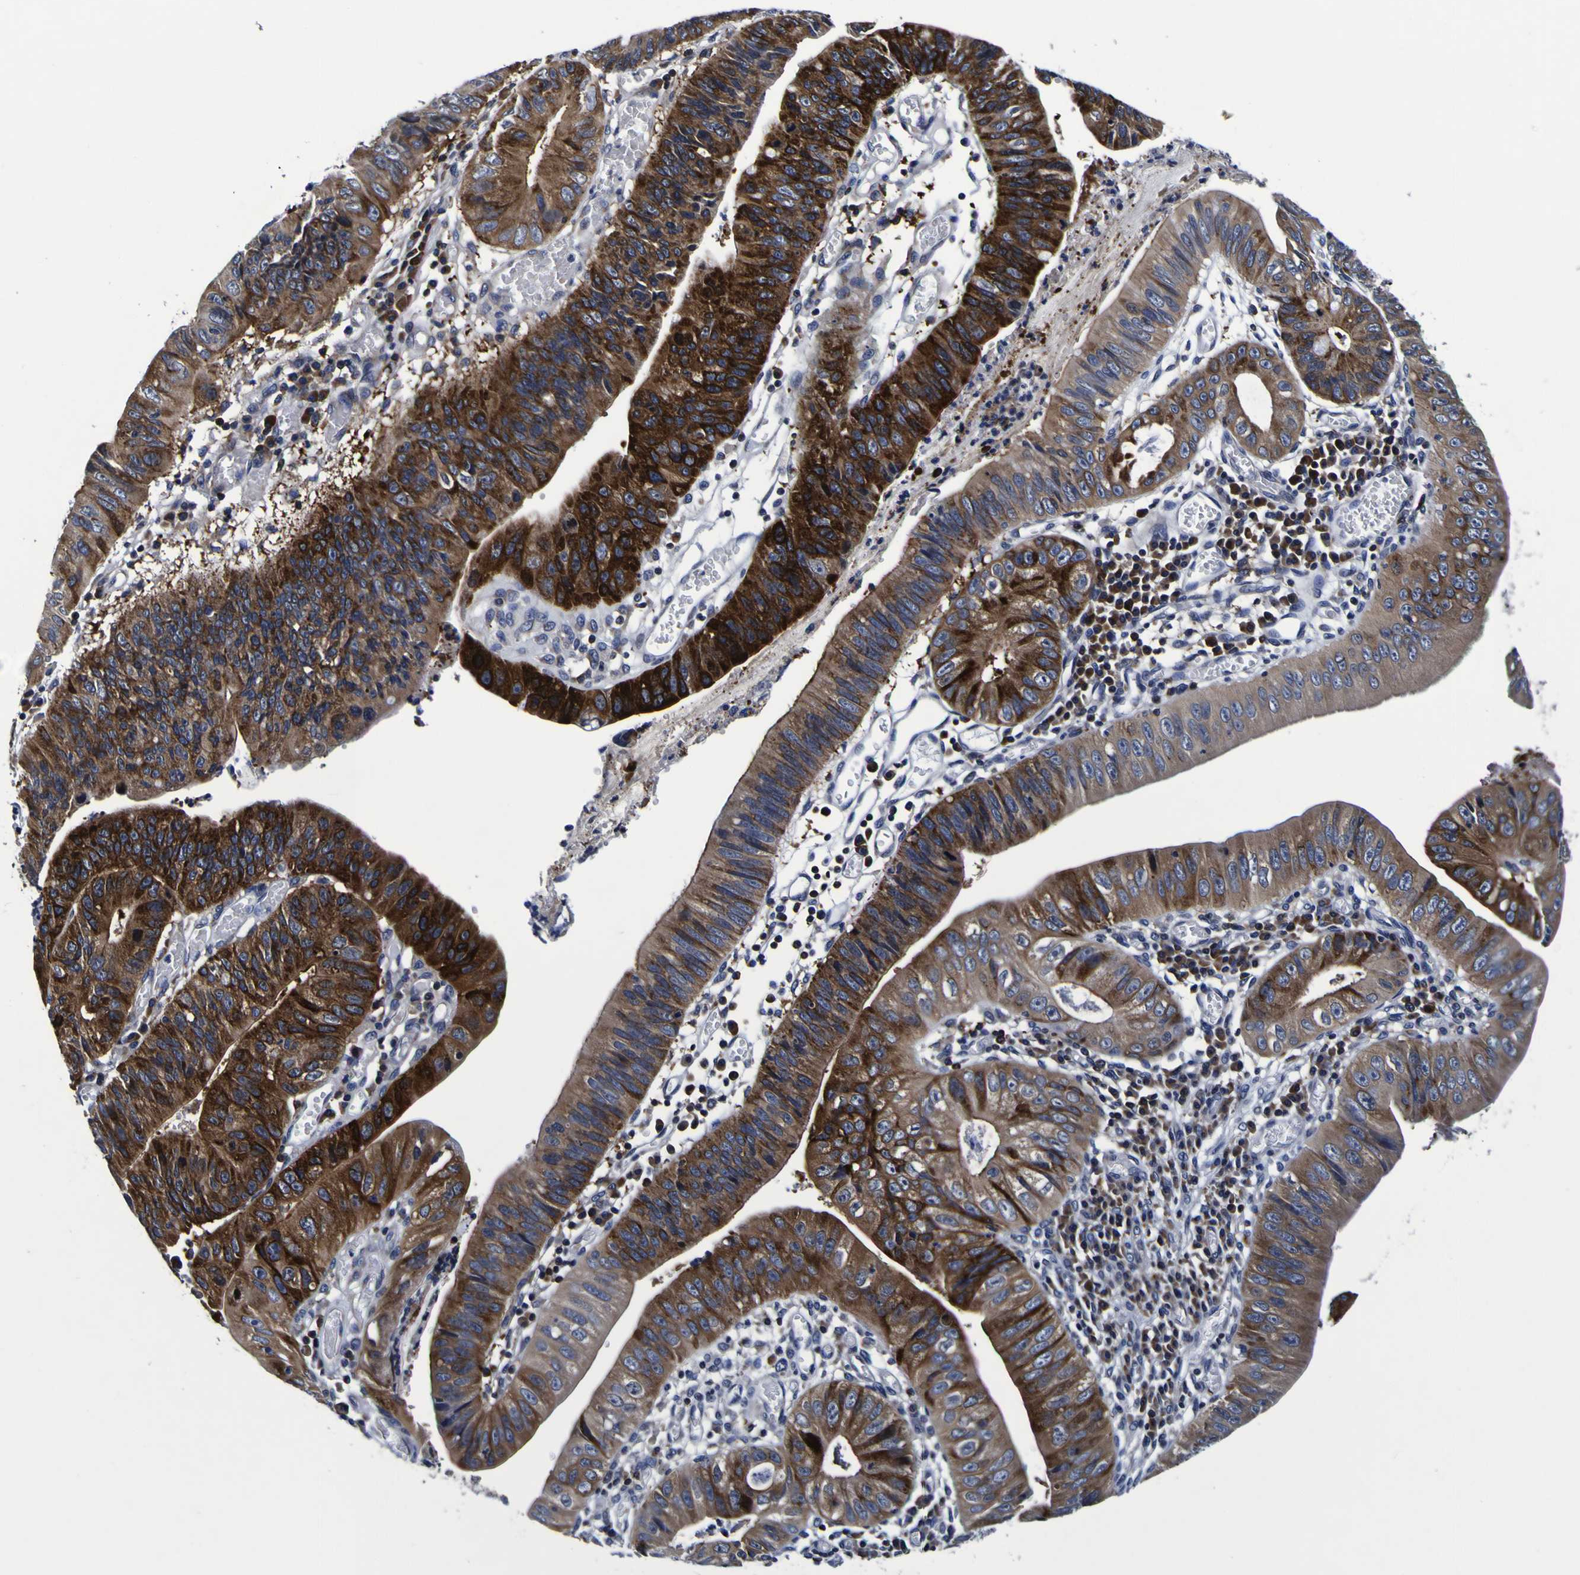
{"staining": {"intensity": "strong", "quantity": "25%-75%", "location": "cytoplasmic/membranous"}, "tissue": "stomach cancer", "cell_type": "Tumor cells", "image_type": "cancer", "snomed": [{"axis": "morphology", "description": "Adenocarcinoma, NOS"}, {"axis": "topography", "description": "Stomach"}], "caption": "Human stomach cancer (adenocarcinoma) stained with a protein marker displays strong staining in tumor cells.", "gene": "SORCS1", "patient": {"sex": "male", "age": 59}}